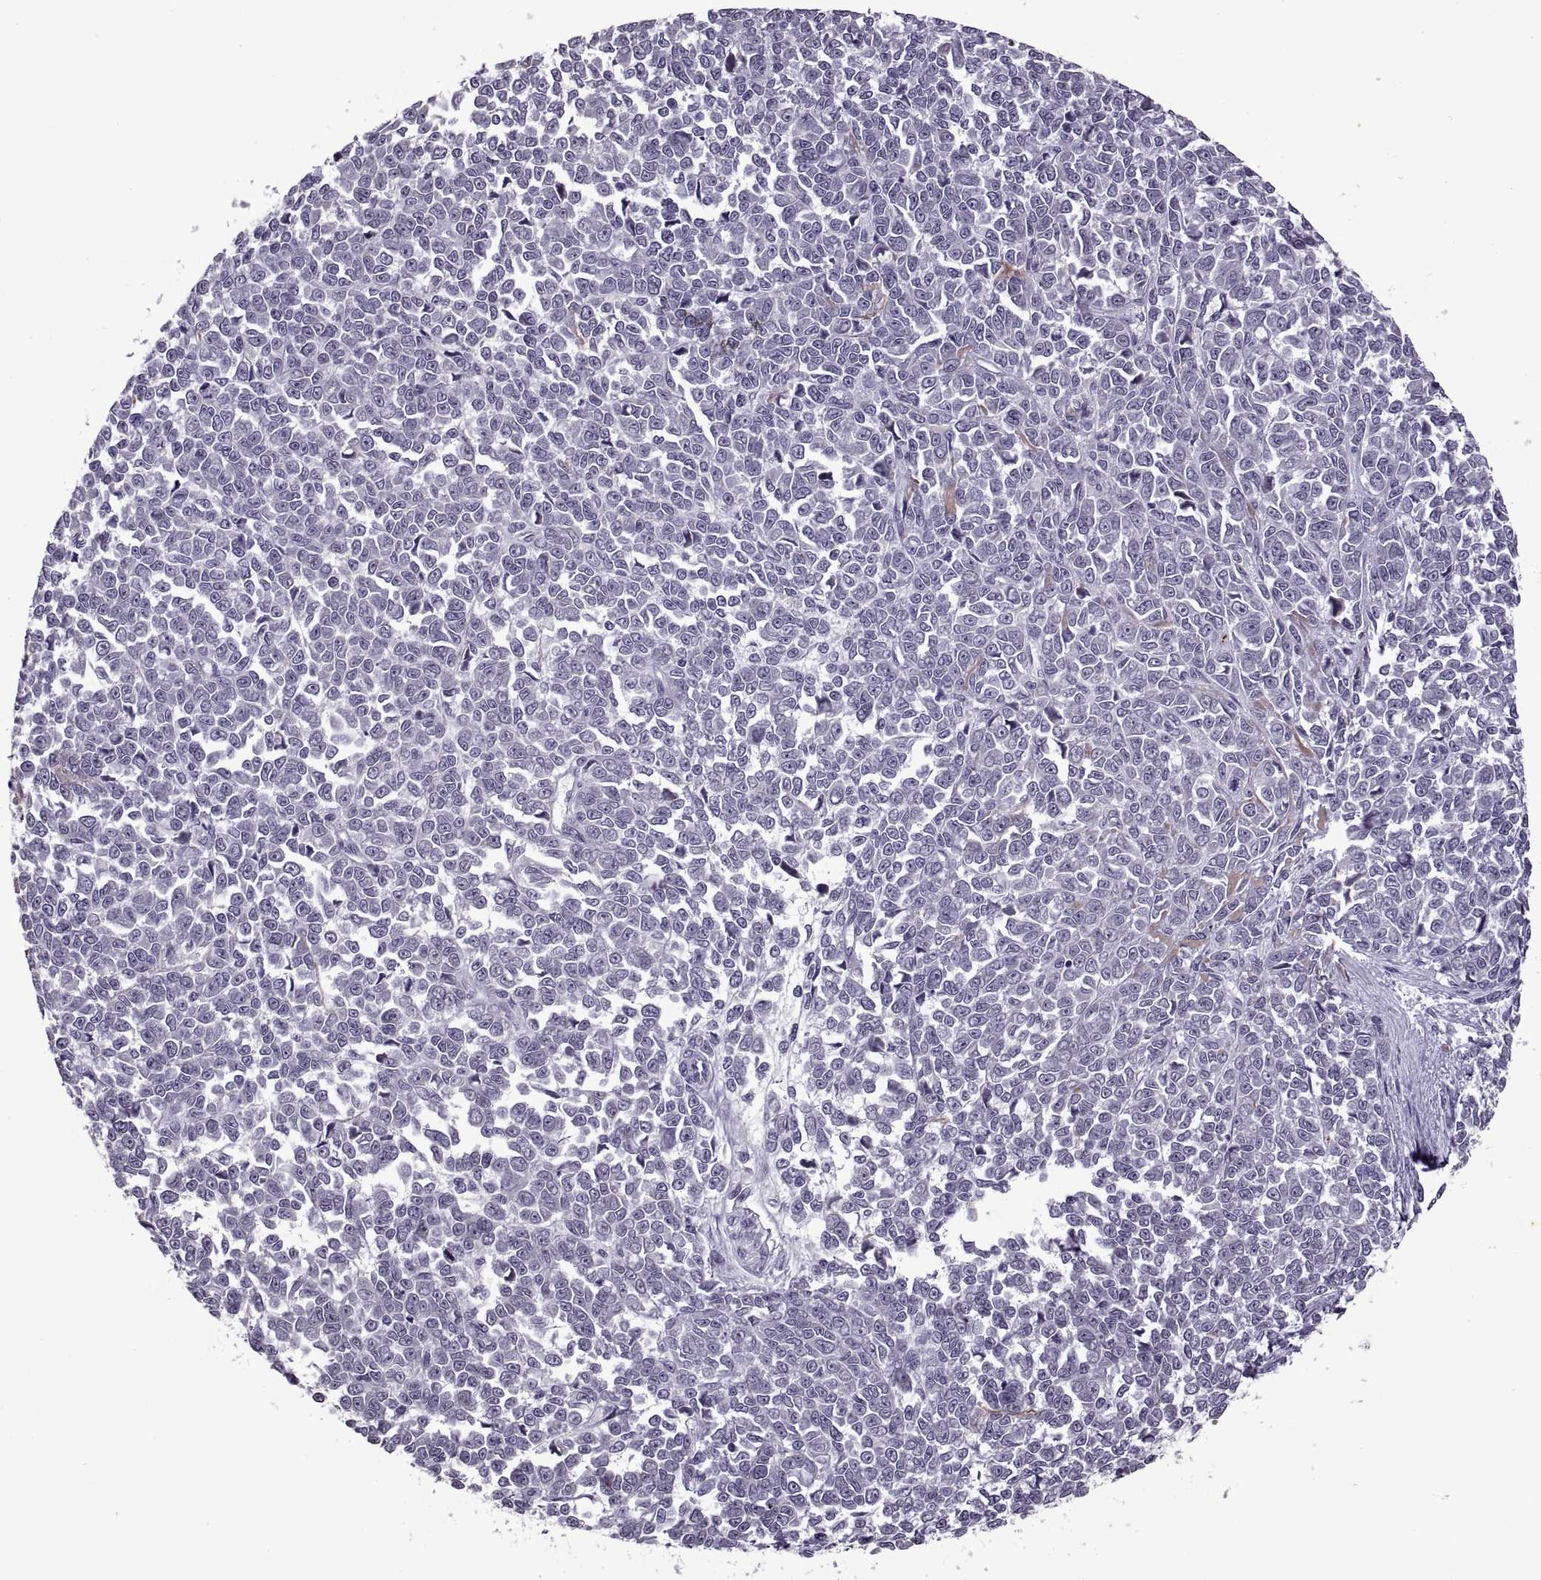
{"staining": {"intensity": "negative", "quantity": "none", "location": "none"}, "tissue": "melanoma", "cell_type": "Tumor cells", "image_type": "cancer", "snomed": [{"axis": "morphology", "description": "Malignant melanoma, NOS"}, {"axis": "topography", "description": "Skin"}], "caption": "Immunohistochemical staining of malignant melanoma displays no significant expression in tumor cells.", "gene": "PRSS37", "patient": {"sex": "female", "age": 95}}